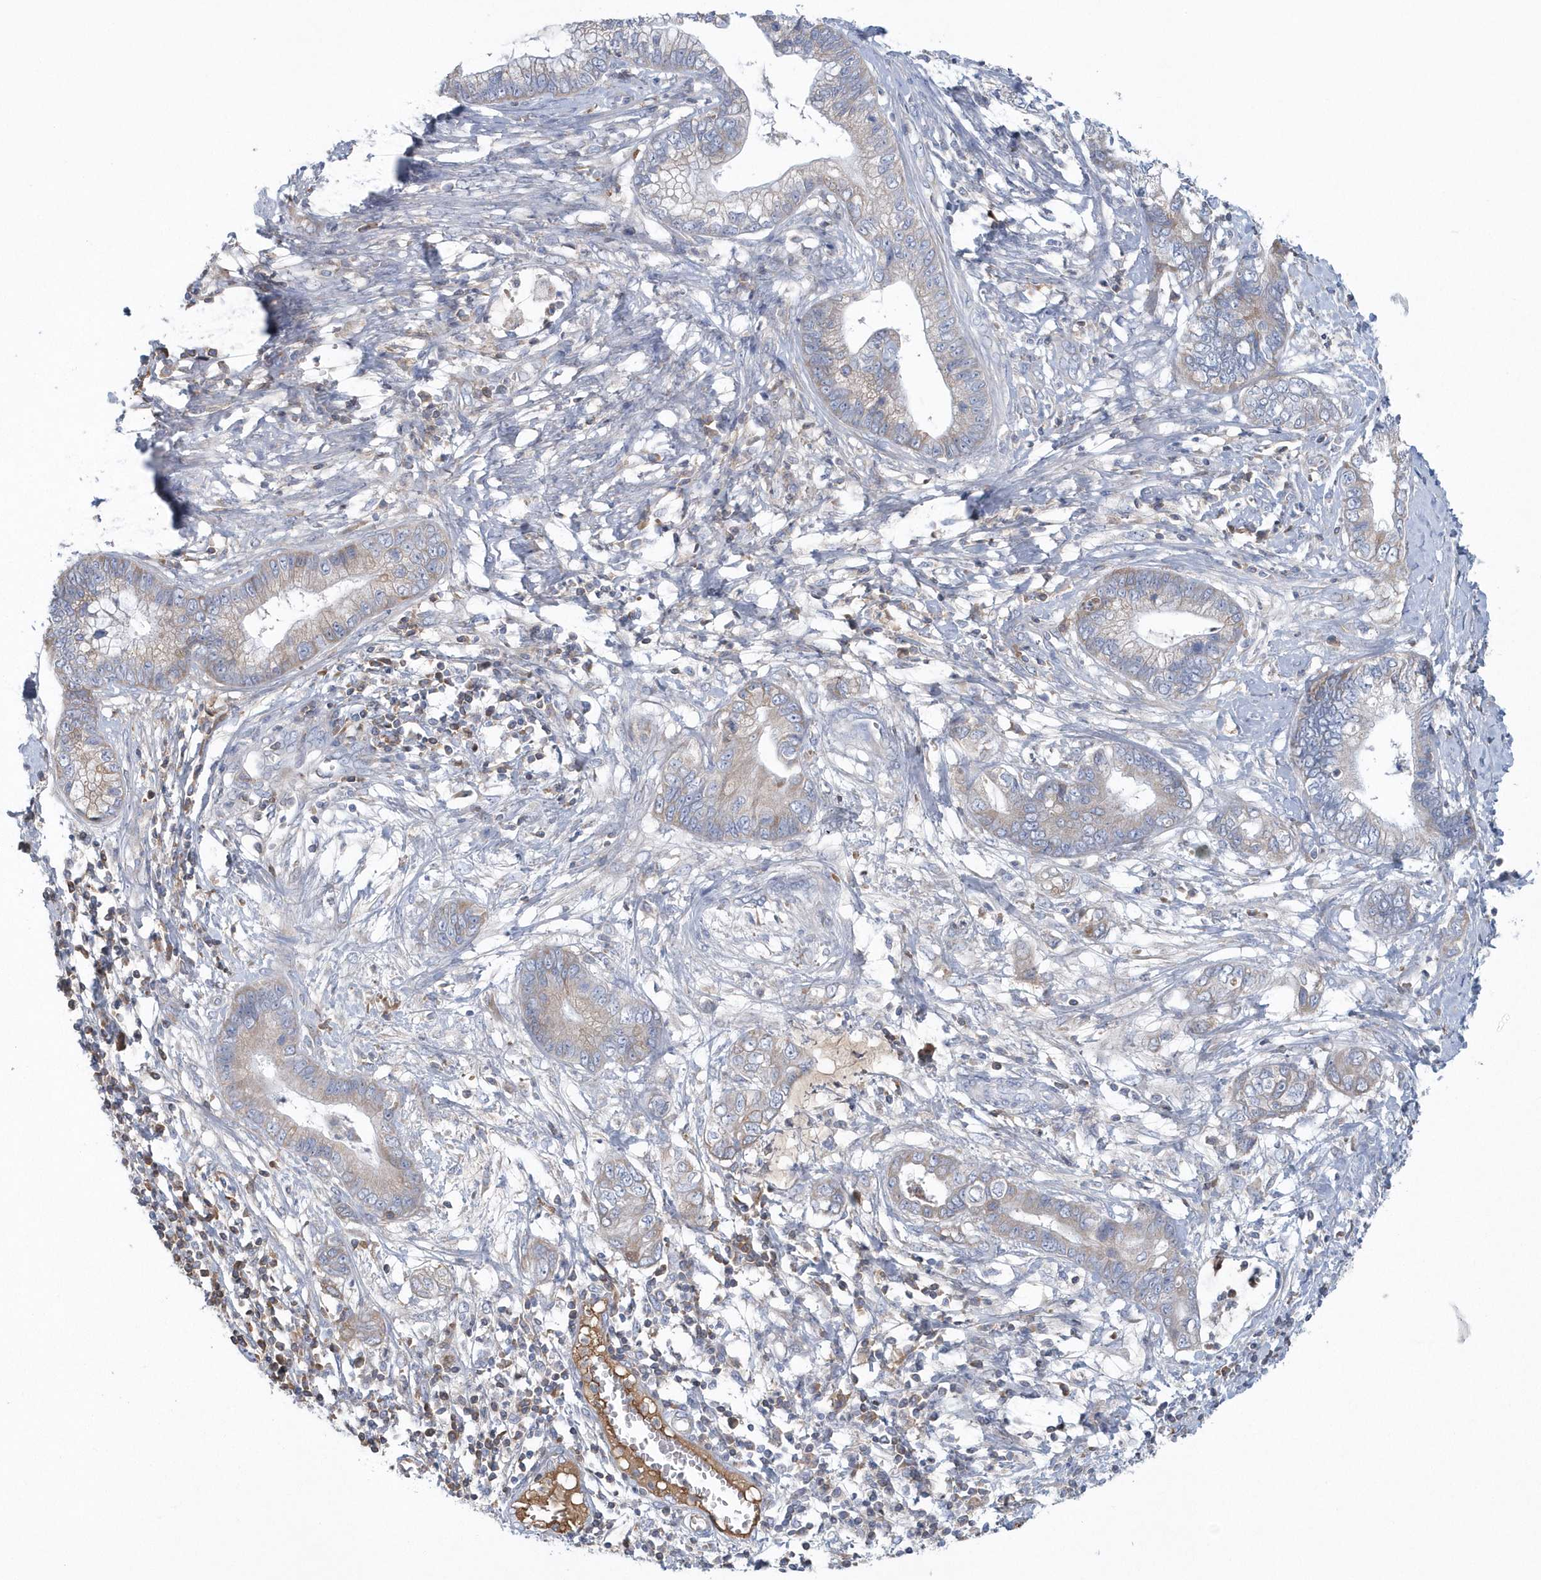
{"staining": {"intensity": "weak", "quantity": "<25%", "location": "cytoplasmic/membranous"}, "tissue": "cervical cancer", "cell_type": "Tumor cells", "image_type": "cancer", "snomed": [{"axis": "morphology", "description": "Adenocarcinoma, NOS"}, {"axis": "topography", "description": "Cervix"}], "caption": "Tumor cells are negative for protein expression in human cervical adenocarcinoma. (DAB IHC, high magnification).", "gene": "SPATA18", "patient": {"sex": "female", "age": 44}}